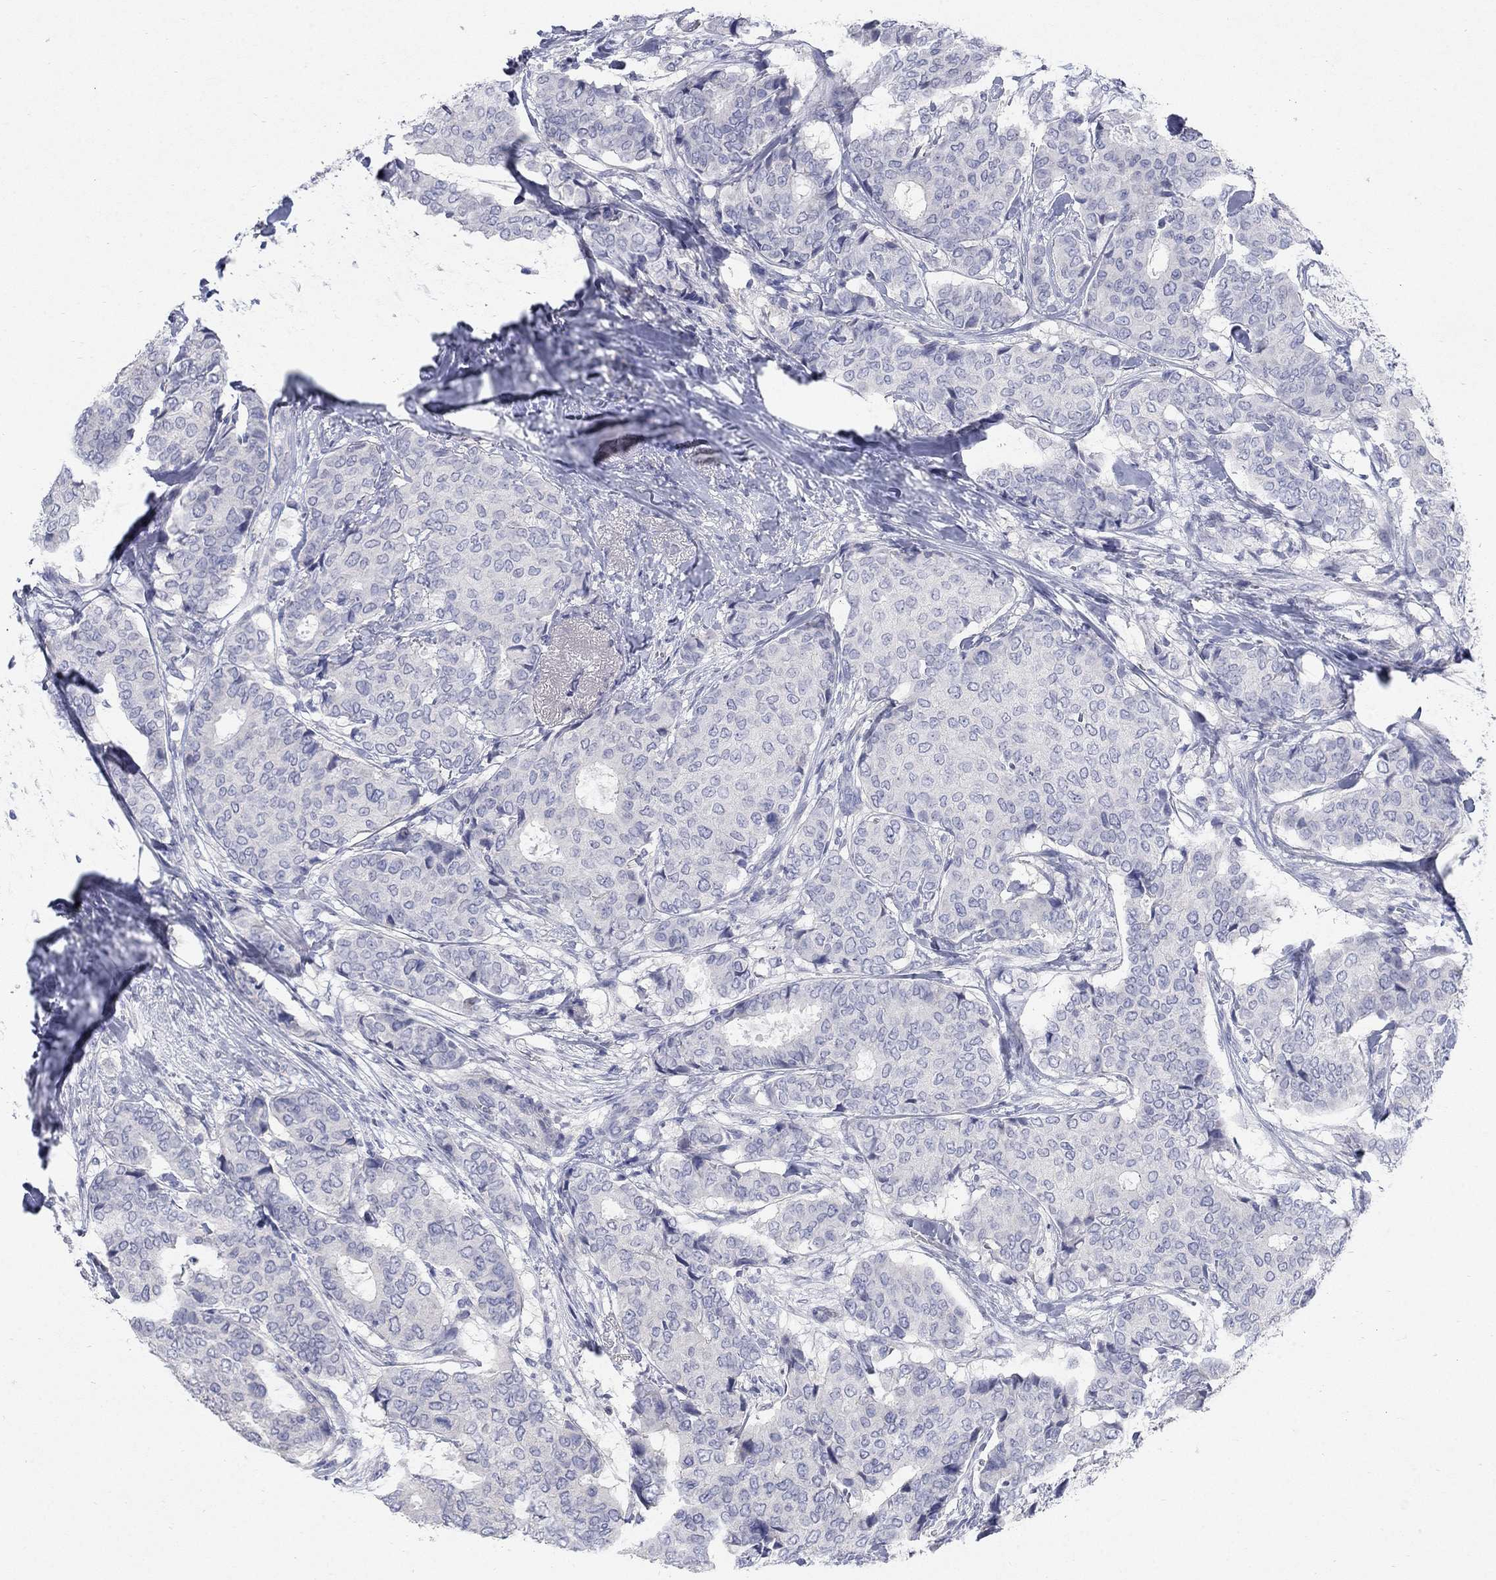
{"staining": {"intensity": "negative", "quantity": "none", "location": "none"}, "tissue": "breast cancer", "cell_type": "Tumor cells", "image_type": "cancer", "snomed": [{"axis": "morphology", "description": "Duct carcinoma"}, {"axis": "topography", "description": "Breast"}], "caption": "DAB immunohistochemical staining of breast cancer reveals no significant staining in tumor cells.", "gene": "TMEM249", "patient": {"sex": "female", "age": 75}}